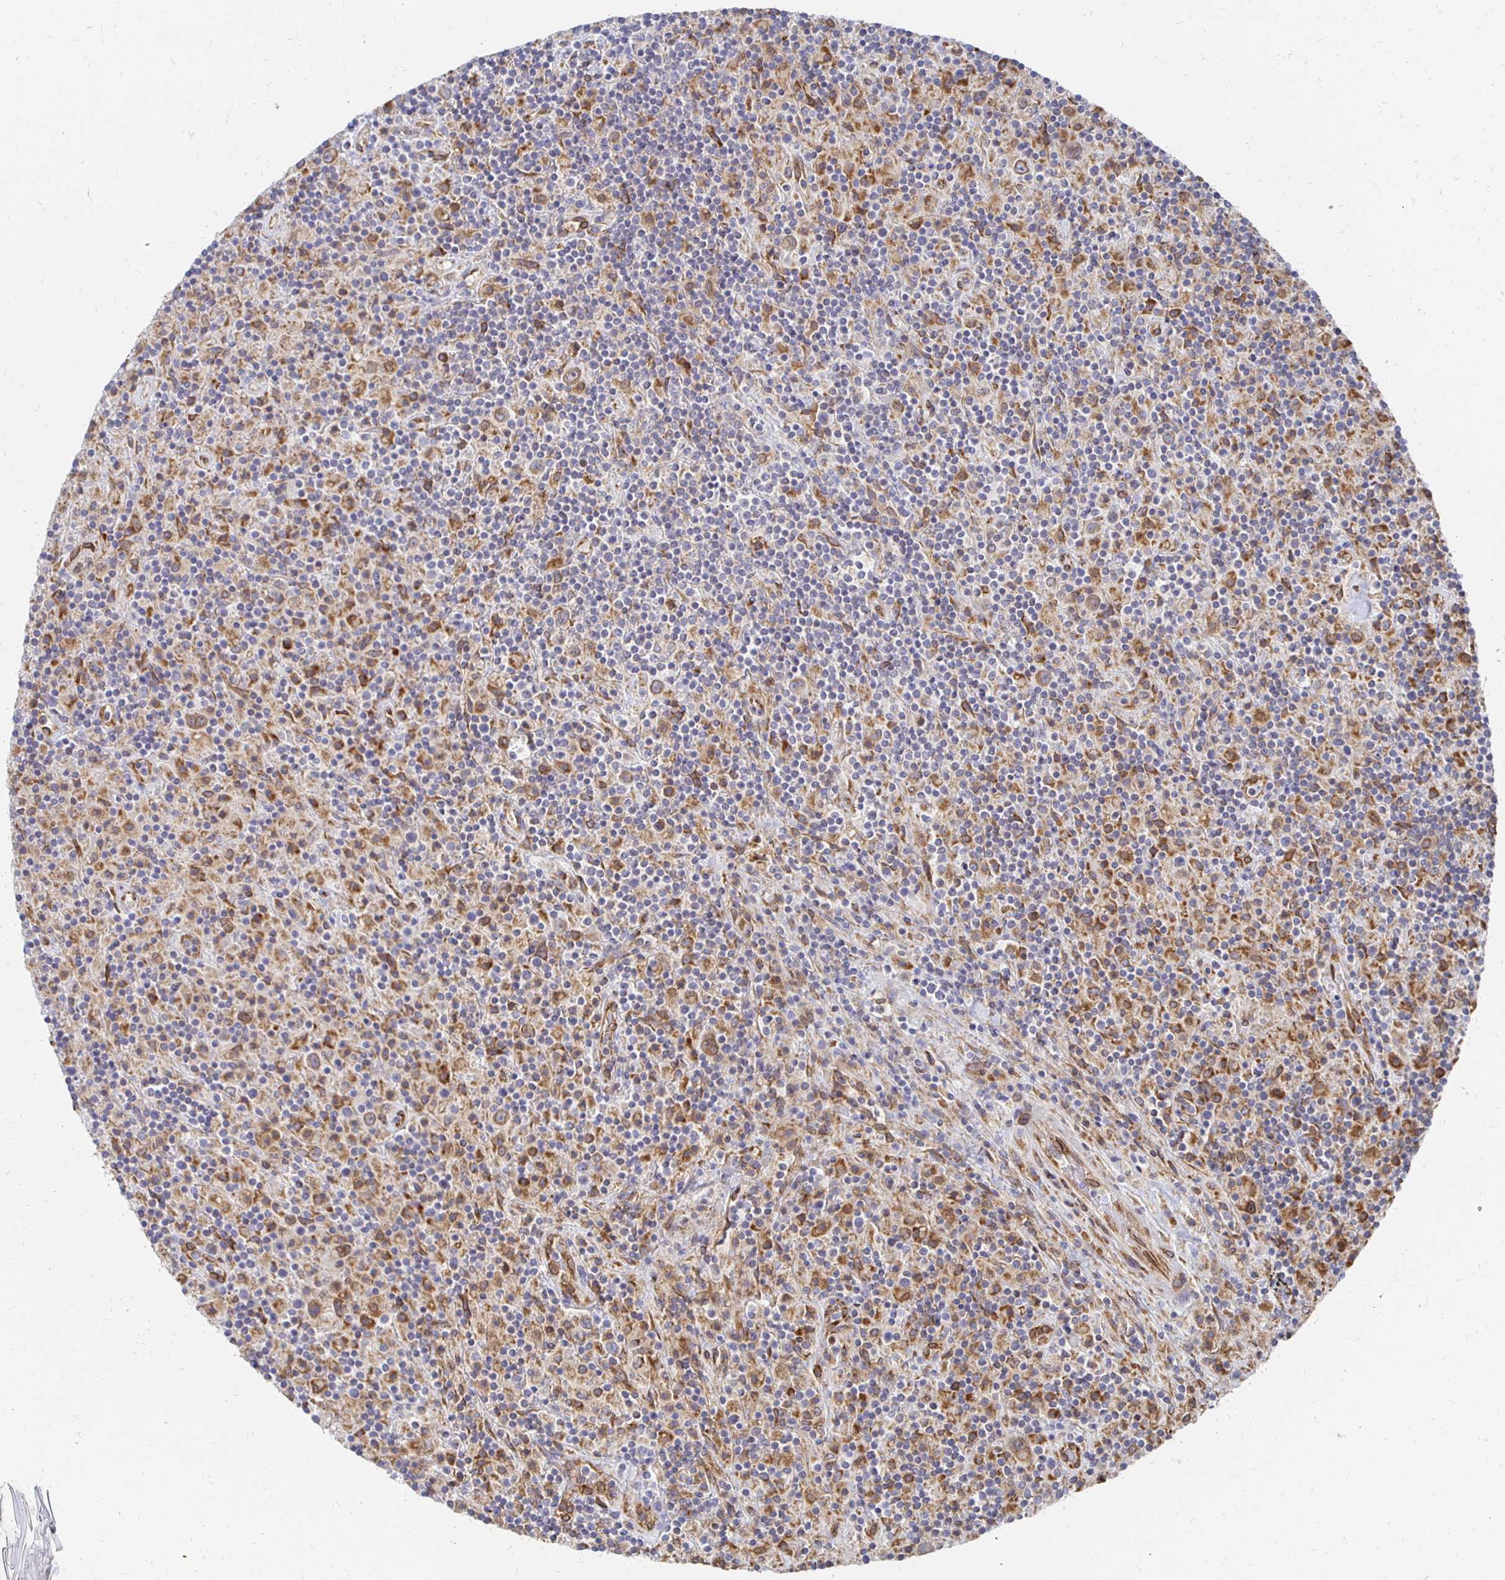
{"staining": {"intensity": "moderate", "quantity": "25%-75%", "location": "cytoplasmic/membranous,nuclear"}, "tissue": "lymphoma", "cell_type": "Tumor cells", "image_type": "cancer", "snomed": [{"axis": "morphology", "description": "Hodgkin's disease, NOS"}, {"axis": "topography", "description": "Lymph node"}], "caption": "A high-resolution micrograph shows immunohistochemistry staining of Hodgkin's disease, which reveals moderate cytoplasmic/membranous and nuclear positivity in about 25%-75% of tumor cells.", "gene": "PELI3", "patient": {"sex": "male", "age": 70}}